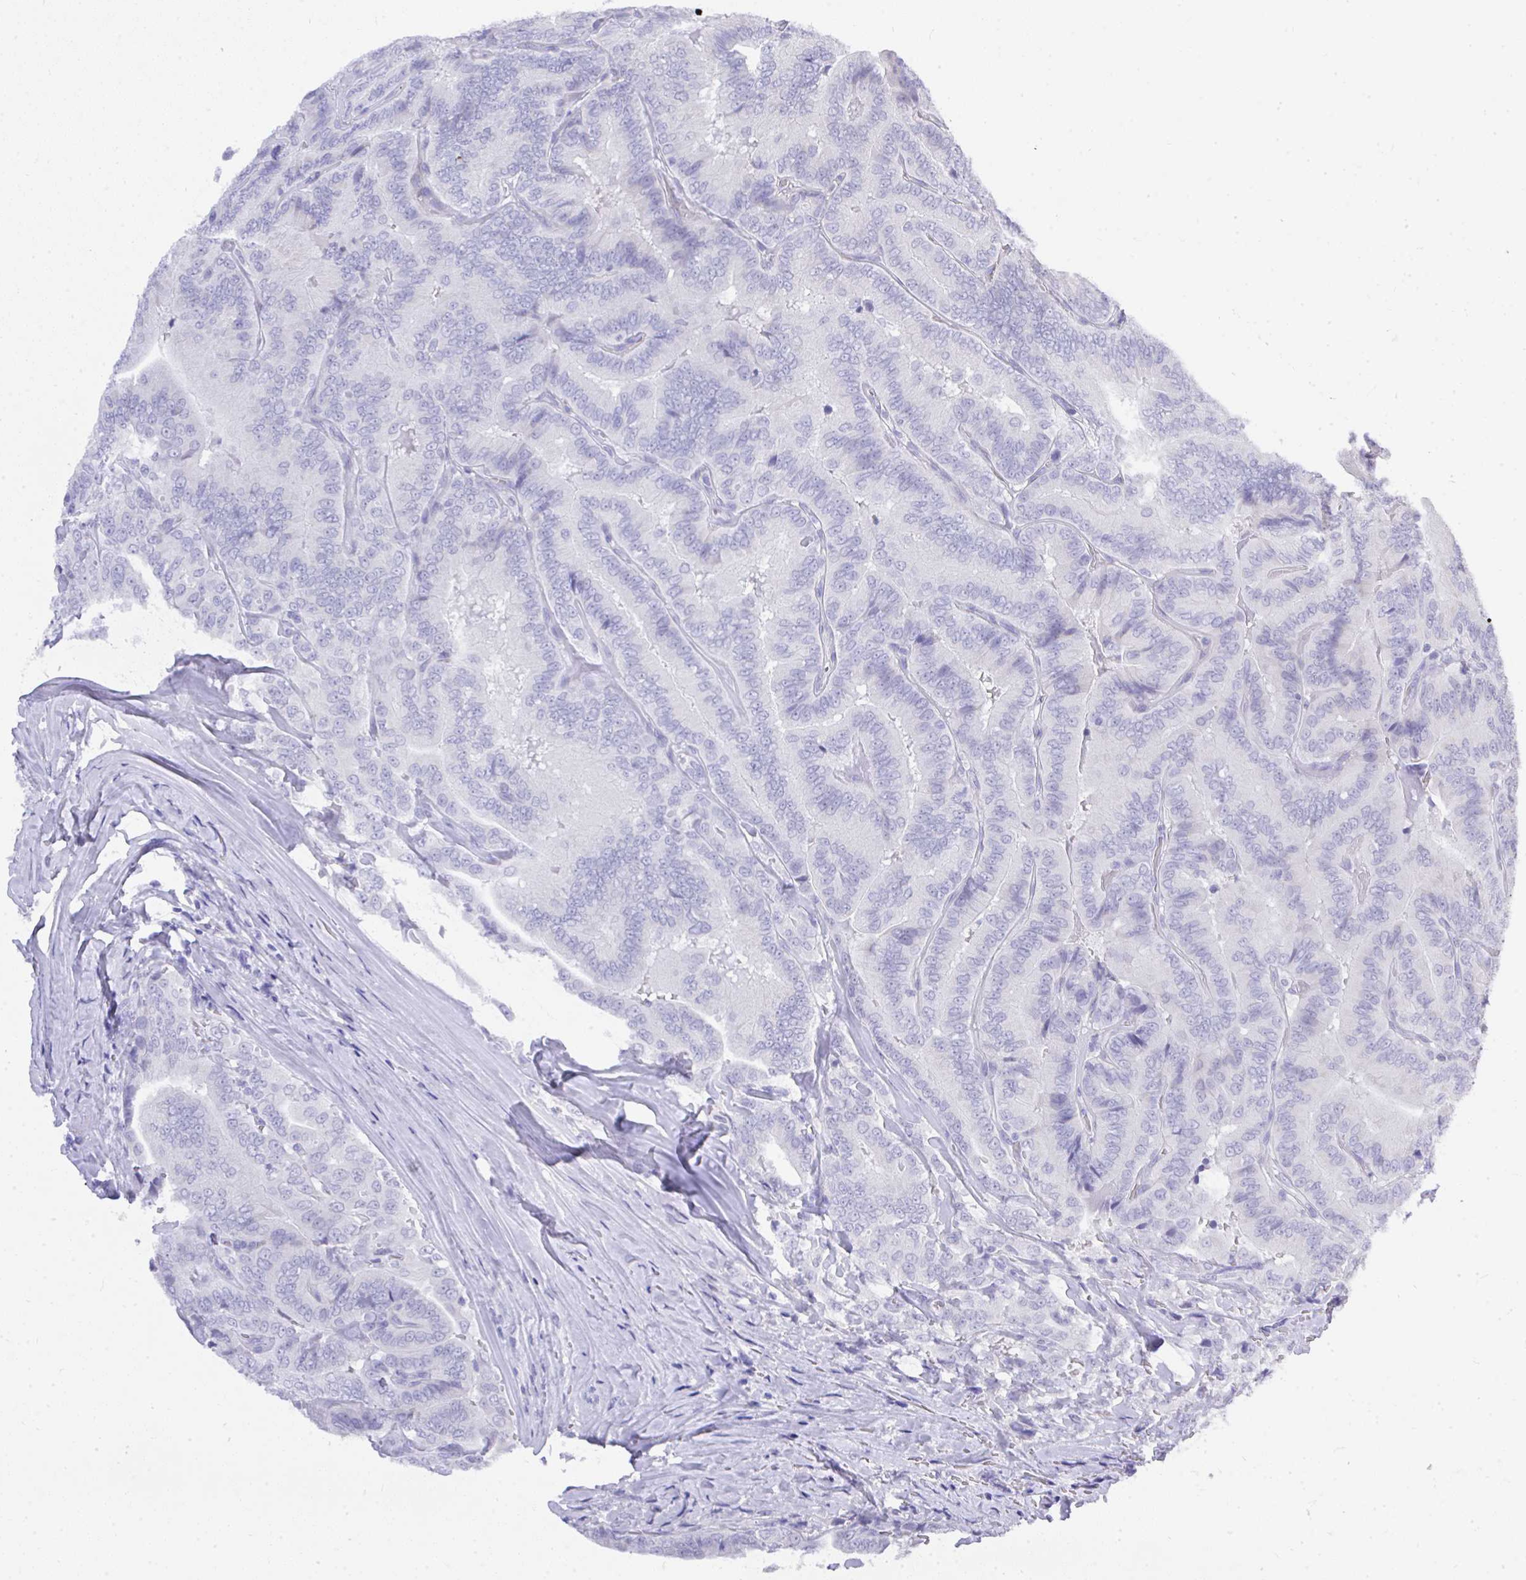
{"staining": {"intensity": "negative", "quantity": "none", "location": "none"}, "tissue": "thyroid cancer", "cell_type": "Tumor cells", "image_type": "cancer", "snomed": [{"axis": "morphology", "description": "Papillary adenocarcinoma, NOS"}, {"axis": "topography", "description": "Thyroid gland"}], "caption": "Immunohistochemical staining of papillary adenocarcinoma (thyroid) exhibits no significant staining in tumor cells. (DAB immunohistochemistry, high magnification).", "gene": "MS4A12", "patient": {"sex": "male", "age": 61}}